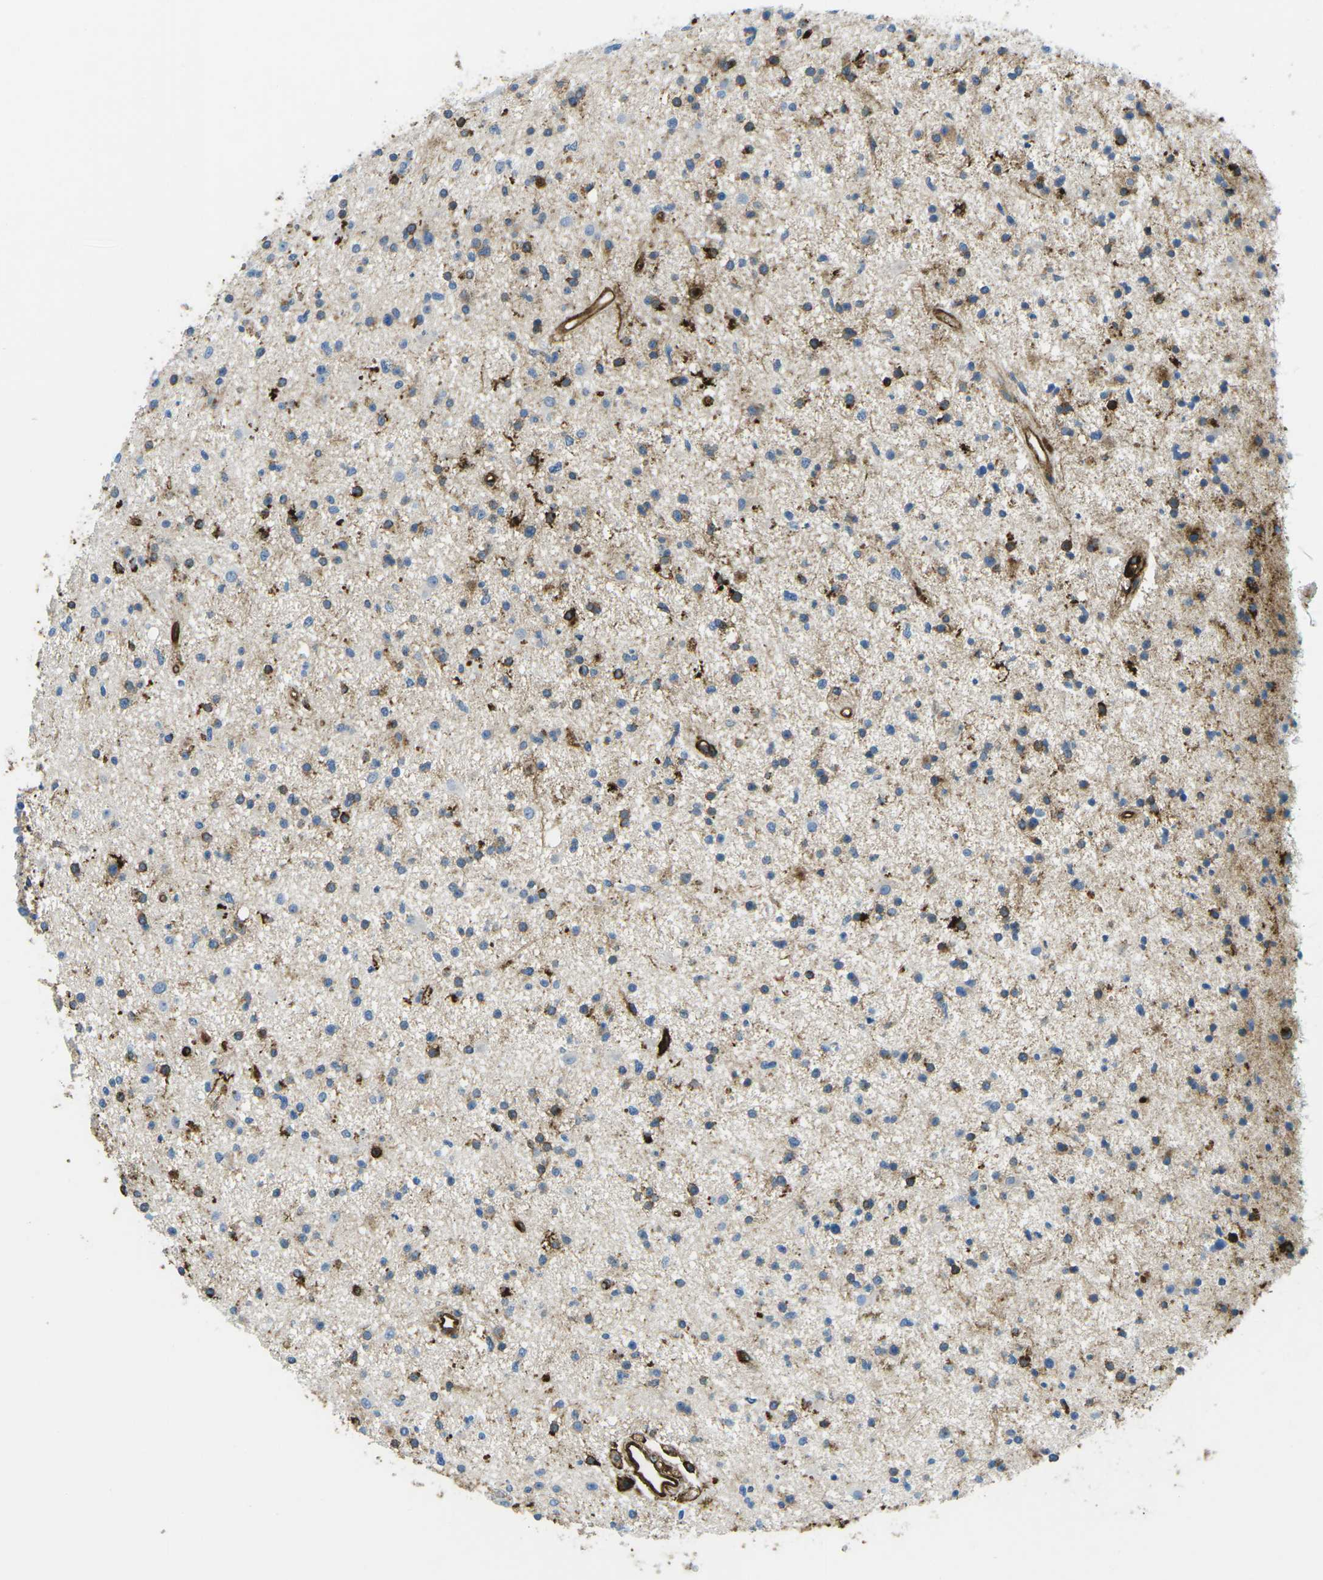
{"staining": {"intensity": "moderate", "quantity": "<25%", "location": "cytoplasmic/membranous"}, "tissue": "glioma", "cell_type": "Tumor cells", "image_type": "cancer", "snomed": [{"axis": "morphology", "description": "Glioma, malignant, High grade"}, {"axis": "topography", "description": "Brain"}], "caption": "Glioma stained with DAB immunohistochemistry exhibits low levels of moderate cytoplasmic/membranous positivity in about <25% of tumor cells. The staining was performed using DAB (3,3'-diaminobenzidine), with brown indicating positive protein expression. Nuclei are stained blue with hematoxylin.", "gene": "HLA-B", "patient": {"sex": "male", "age": 33}}